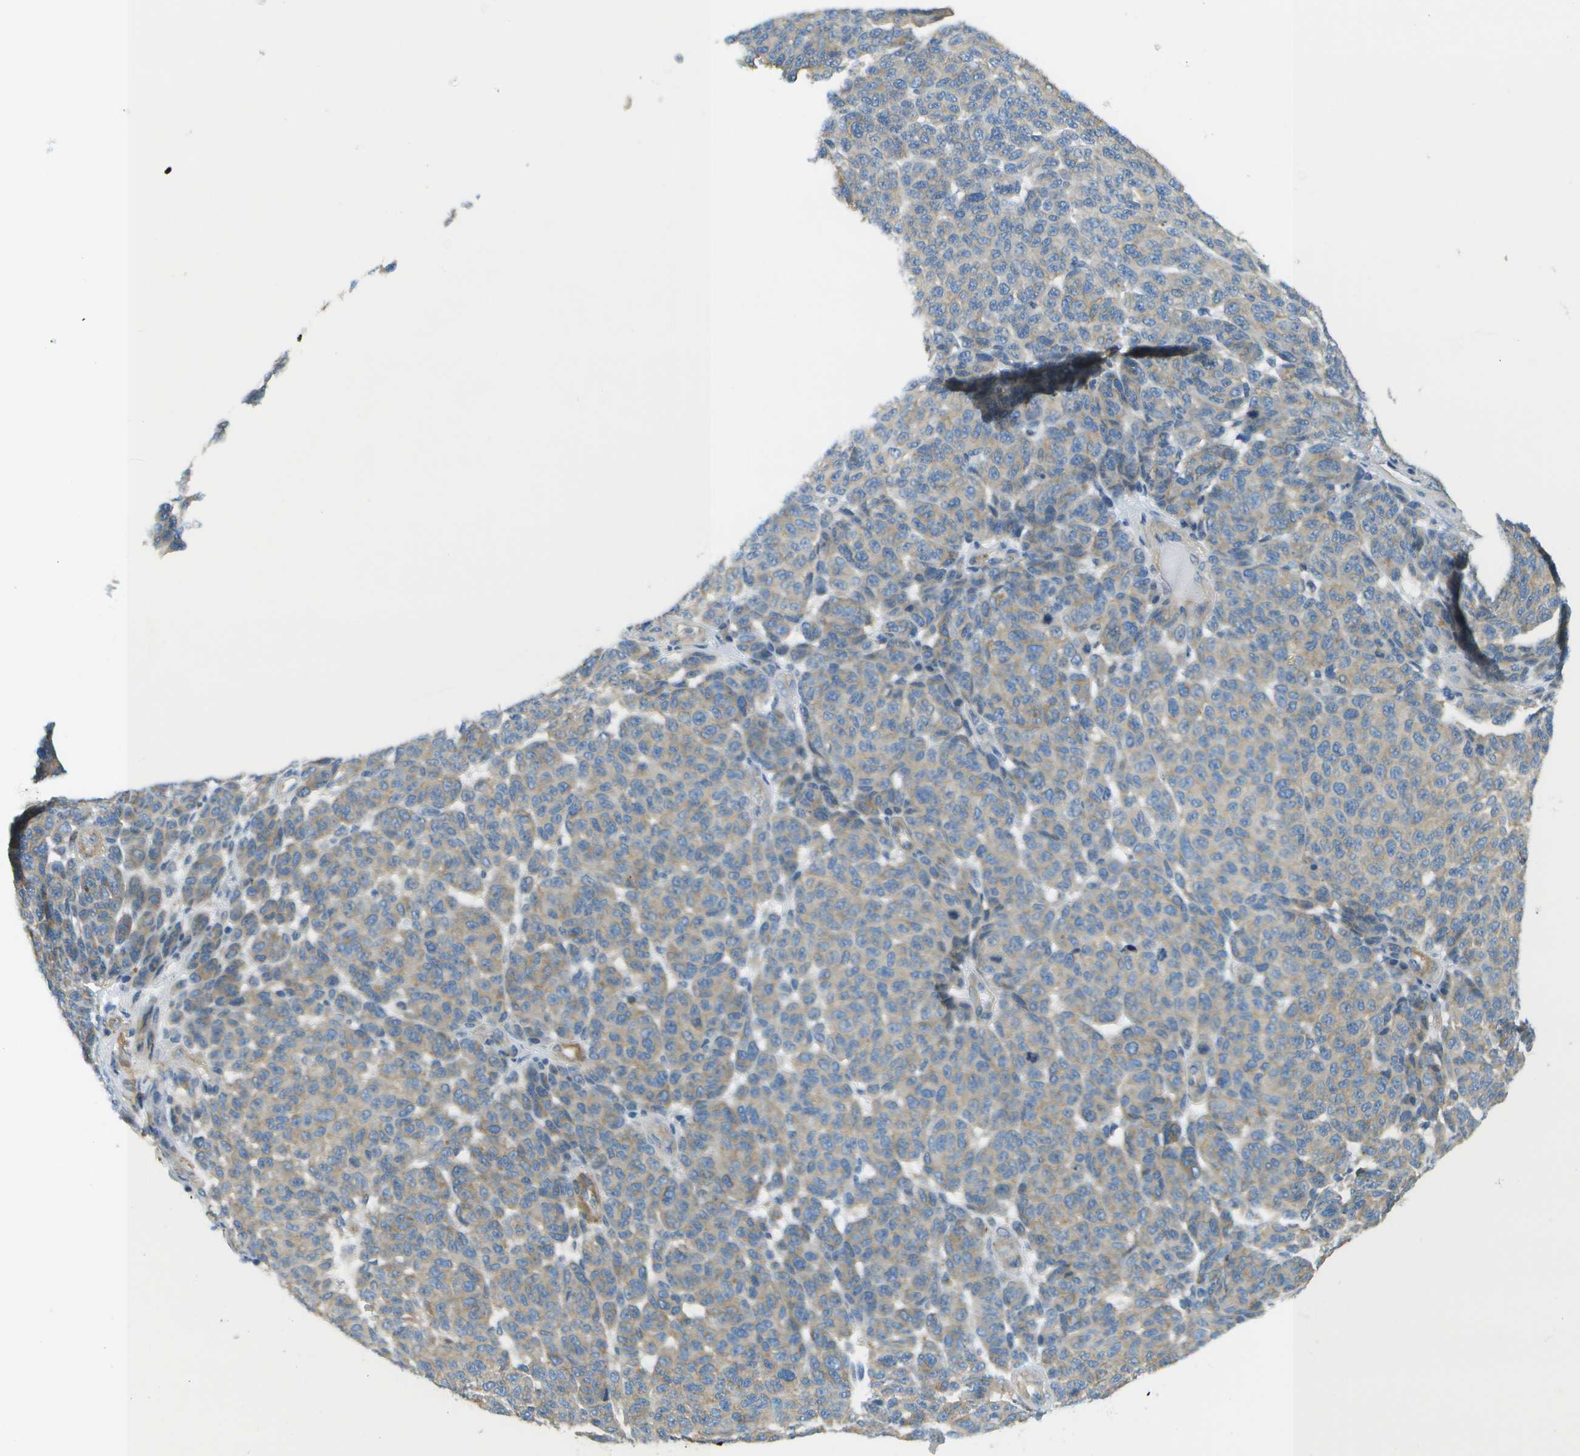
{"staining": {"intensity": "weak", "quantity": "25%-75%", "location": "cytoplasmic/membranous"}, "tissue": "melanoma", "cell_type": "Tumor cells", "image_type": "cancer", "snomed": [{"axis": "morphology", "description": "Malignant melanoma, NOS"}, {"axis": "topography", "description": "Skin"}], "caption": "Weak cytoplasmic/membranous staining for a protein is present in about 25%-75% of tumor cells of malignant melanoma using immunohistochemistry (IHC).", "gene": "MYH11", "patient": {"sex": "male", "age": 59}}